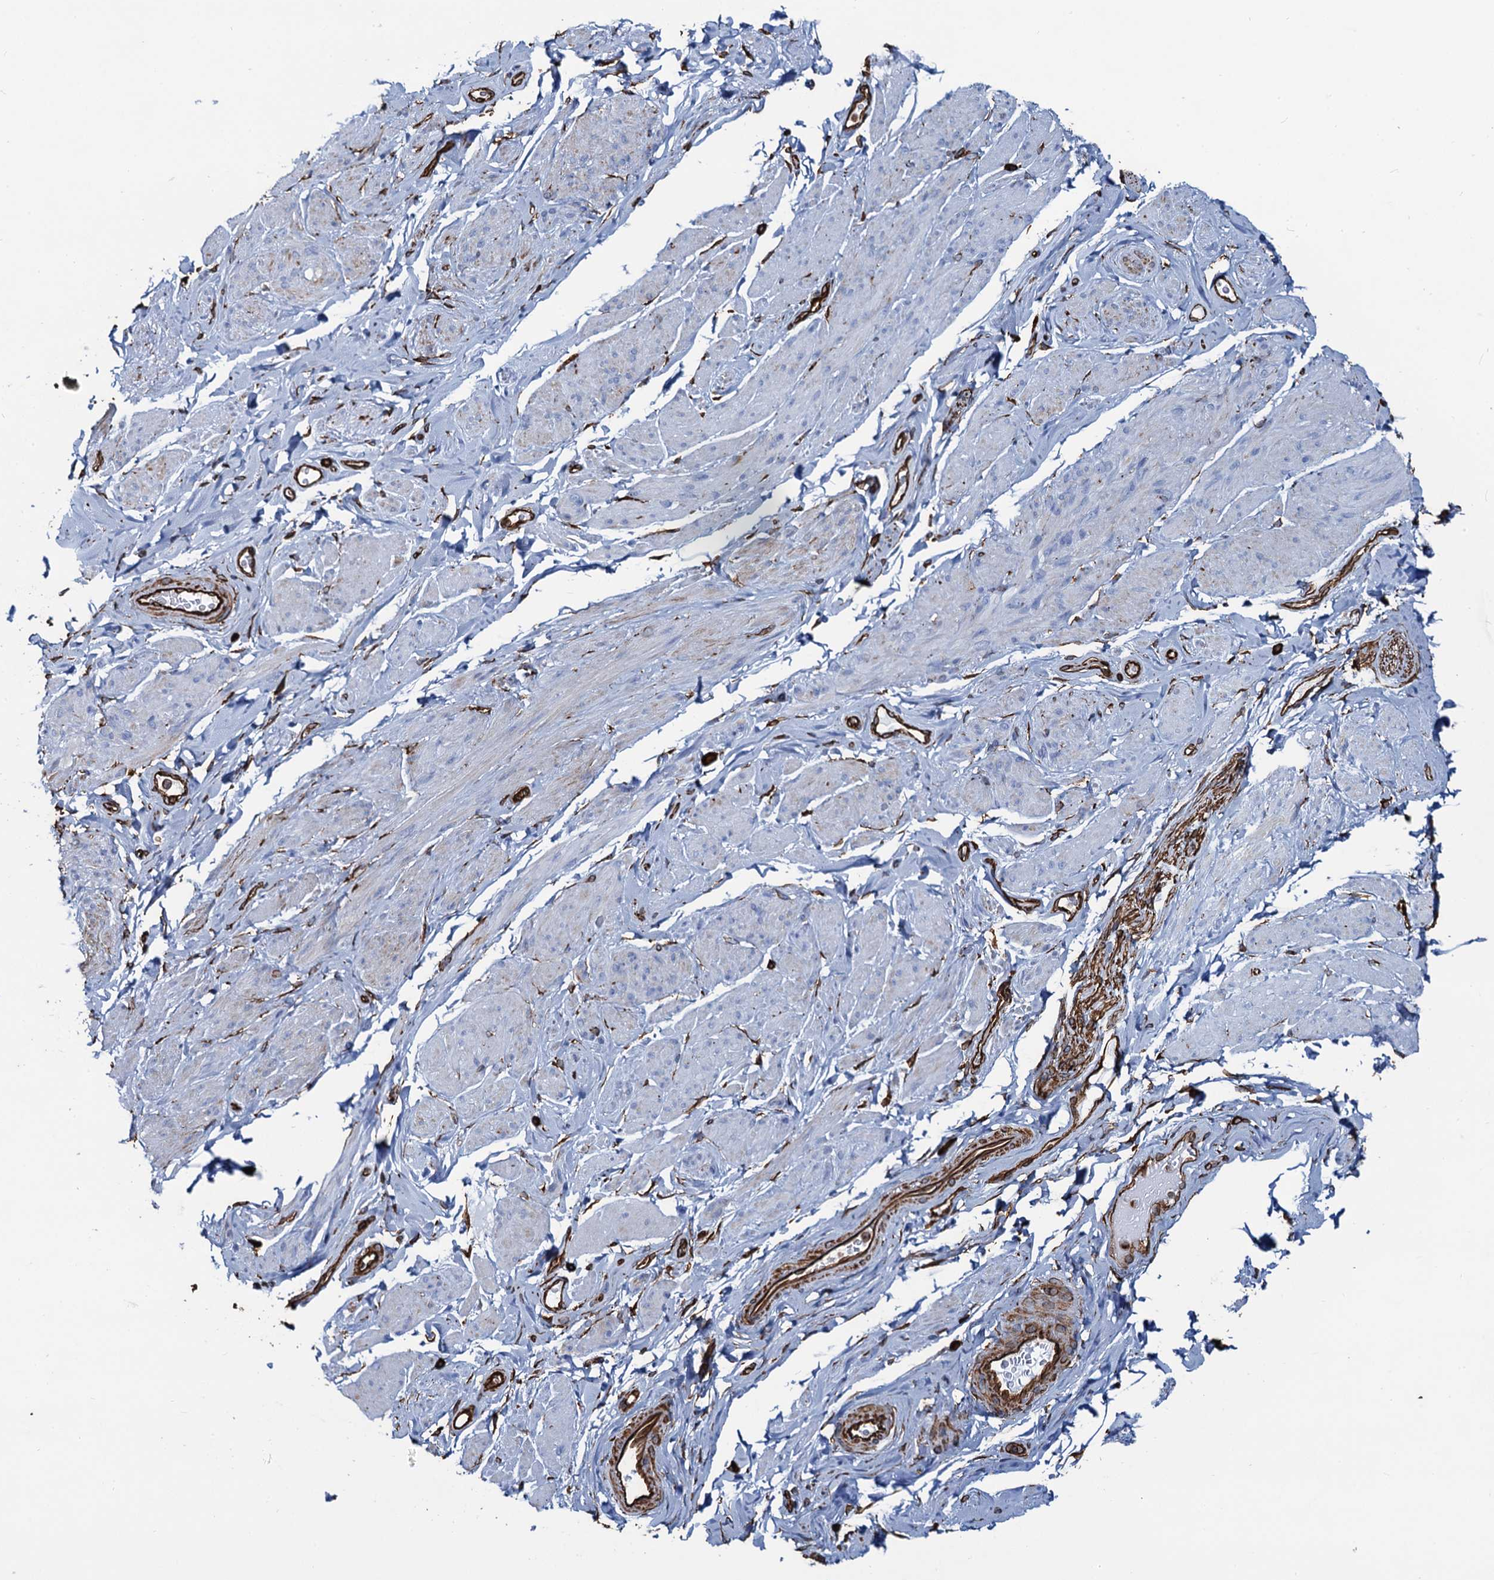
{"staining": {"intensity": "weak", "quantity": "25%-75%", "location": "cytoplasmic/membranous"}, "tissue": "smooth muscle", "cell_type": "Smooth muscle cells", "image_type": "normal", "snomed": [{"axis": "morphology", "description": "Normal tissue, NOS"}, {"axis": "topography", "description": "Smooth muscle"}, {"axis": "topography", "description": "Peripheral nerve tissue"}], "caption": "Immunohistochemical staining of benign smooth muscle reveals 25%-75% levels of weak cytoplasmic/membranous protein positivity in about 25%-75% of smooth muscle cells. Using DAB (brown) and hematoxylin (blue) stains, captured at high magnification using brightfield microscopy.", "gene": "PGM2", "patient": {"sex": "male", "age": 69}}